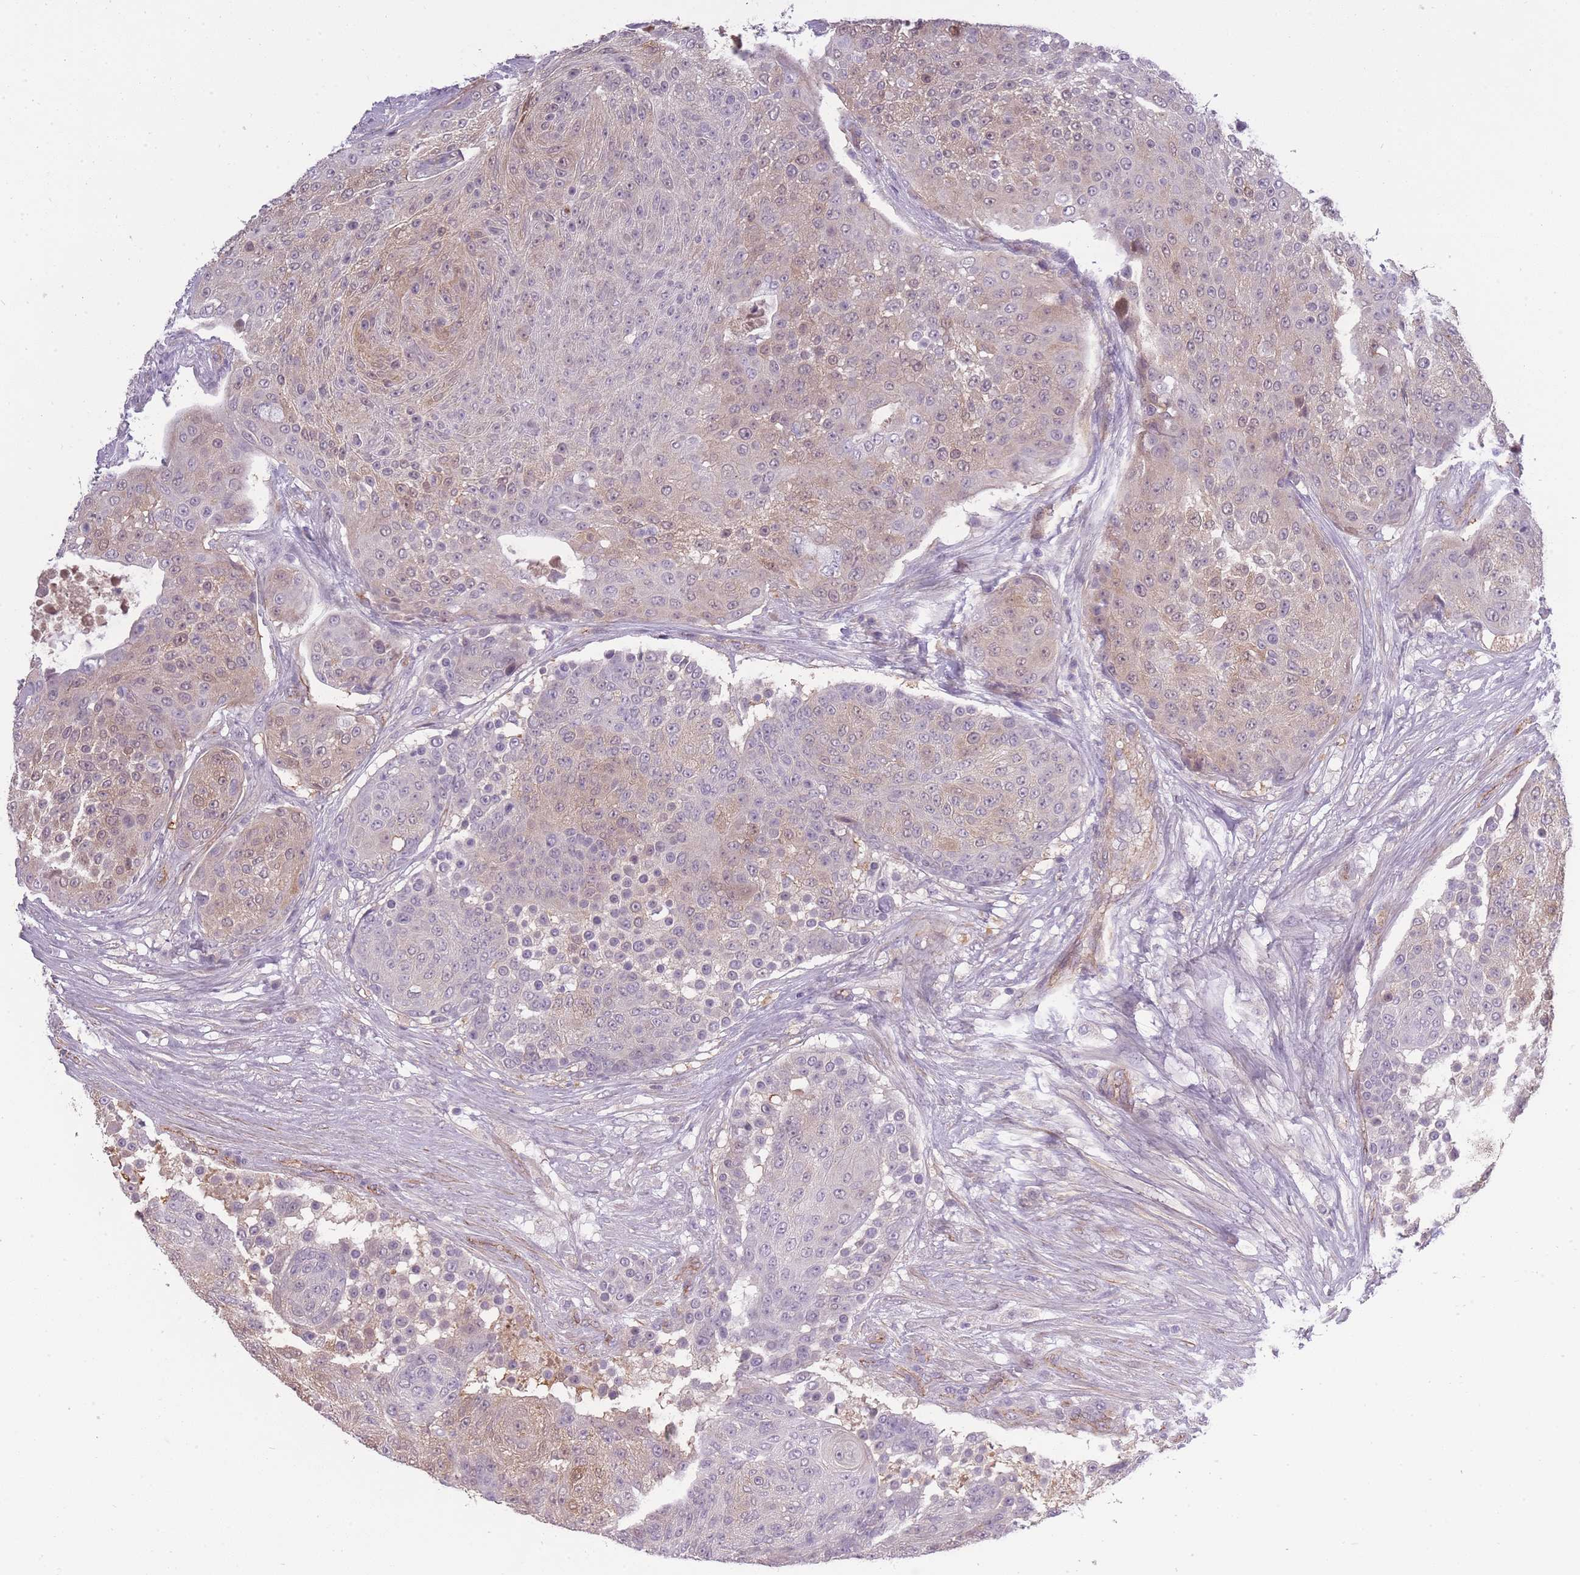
{"staining": {"intensity": "weak", "quantity": "25%-75%", "location": "cytoplasmic/membranous,nuclear"}, "tissue": "urothelial cancer", "cell_type": "Tumor cells", "image_type": "cancer", "snomed": [{"axis": "morphology", "description": "Urothelial carcinoma, High grade"}, {"axis": "topography", "description": "Urinary bladder"}], "caption": "Protein analysis of high-grade urothelial carcinoma tissue exhibits weak cytoplasmic/membranous and nuclear positivity in about 25%-75% of tumor cells.", "gene": "SLC8A2", "patient": {"sex": "female", "age": 63}}